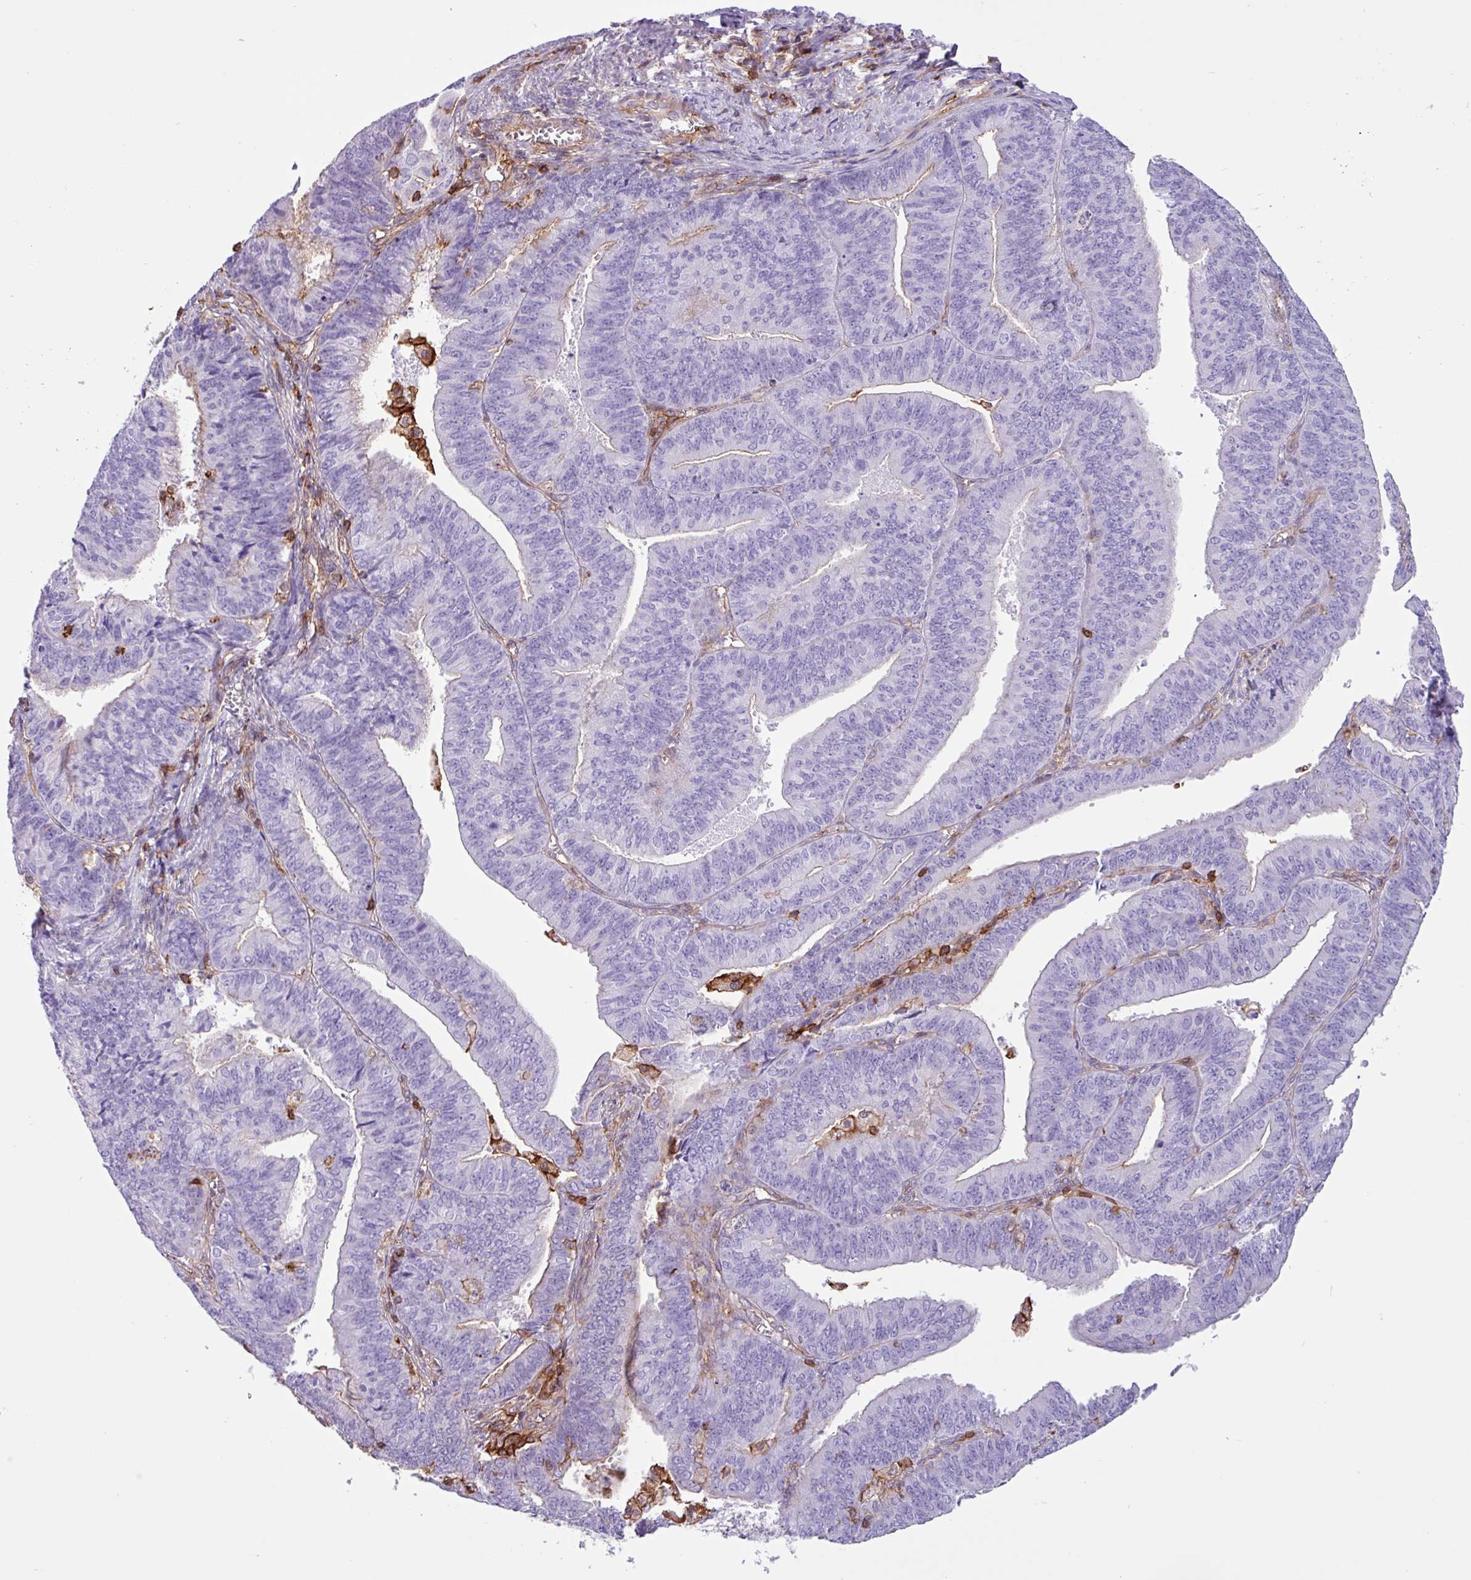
{"staining": {"intensity": "negative", "quantity": "none", "location": "none"}, "tissue": "endometrial cancer", "cell_type": "Tumor cells", "image_type": "cancer", "snomed": [{"axis": "morphology", "description": "Adenocarcinoma, NOS"}, {"axis": "topography", "description": "Endometrium"}], "caption": "Immunohistochemical staining of human endometrial cancer (adenocarcinoma) shows no significant positivity in tumor cells.", "gene": "PPP1R18", "patient": {"sex": "female", "age": 73}}